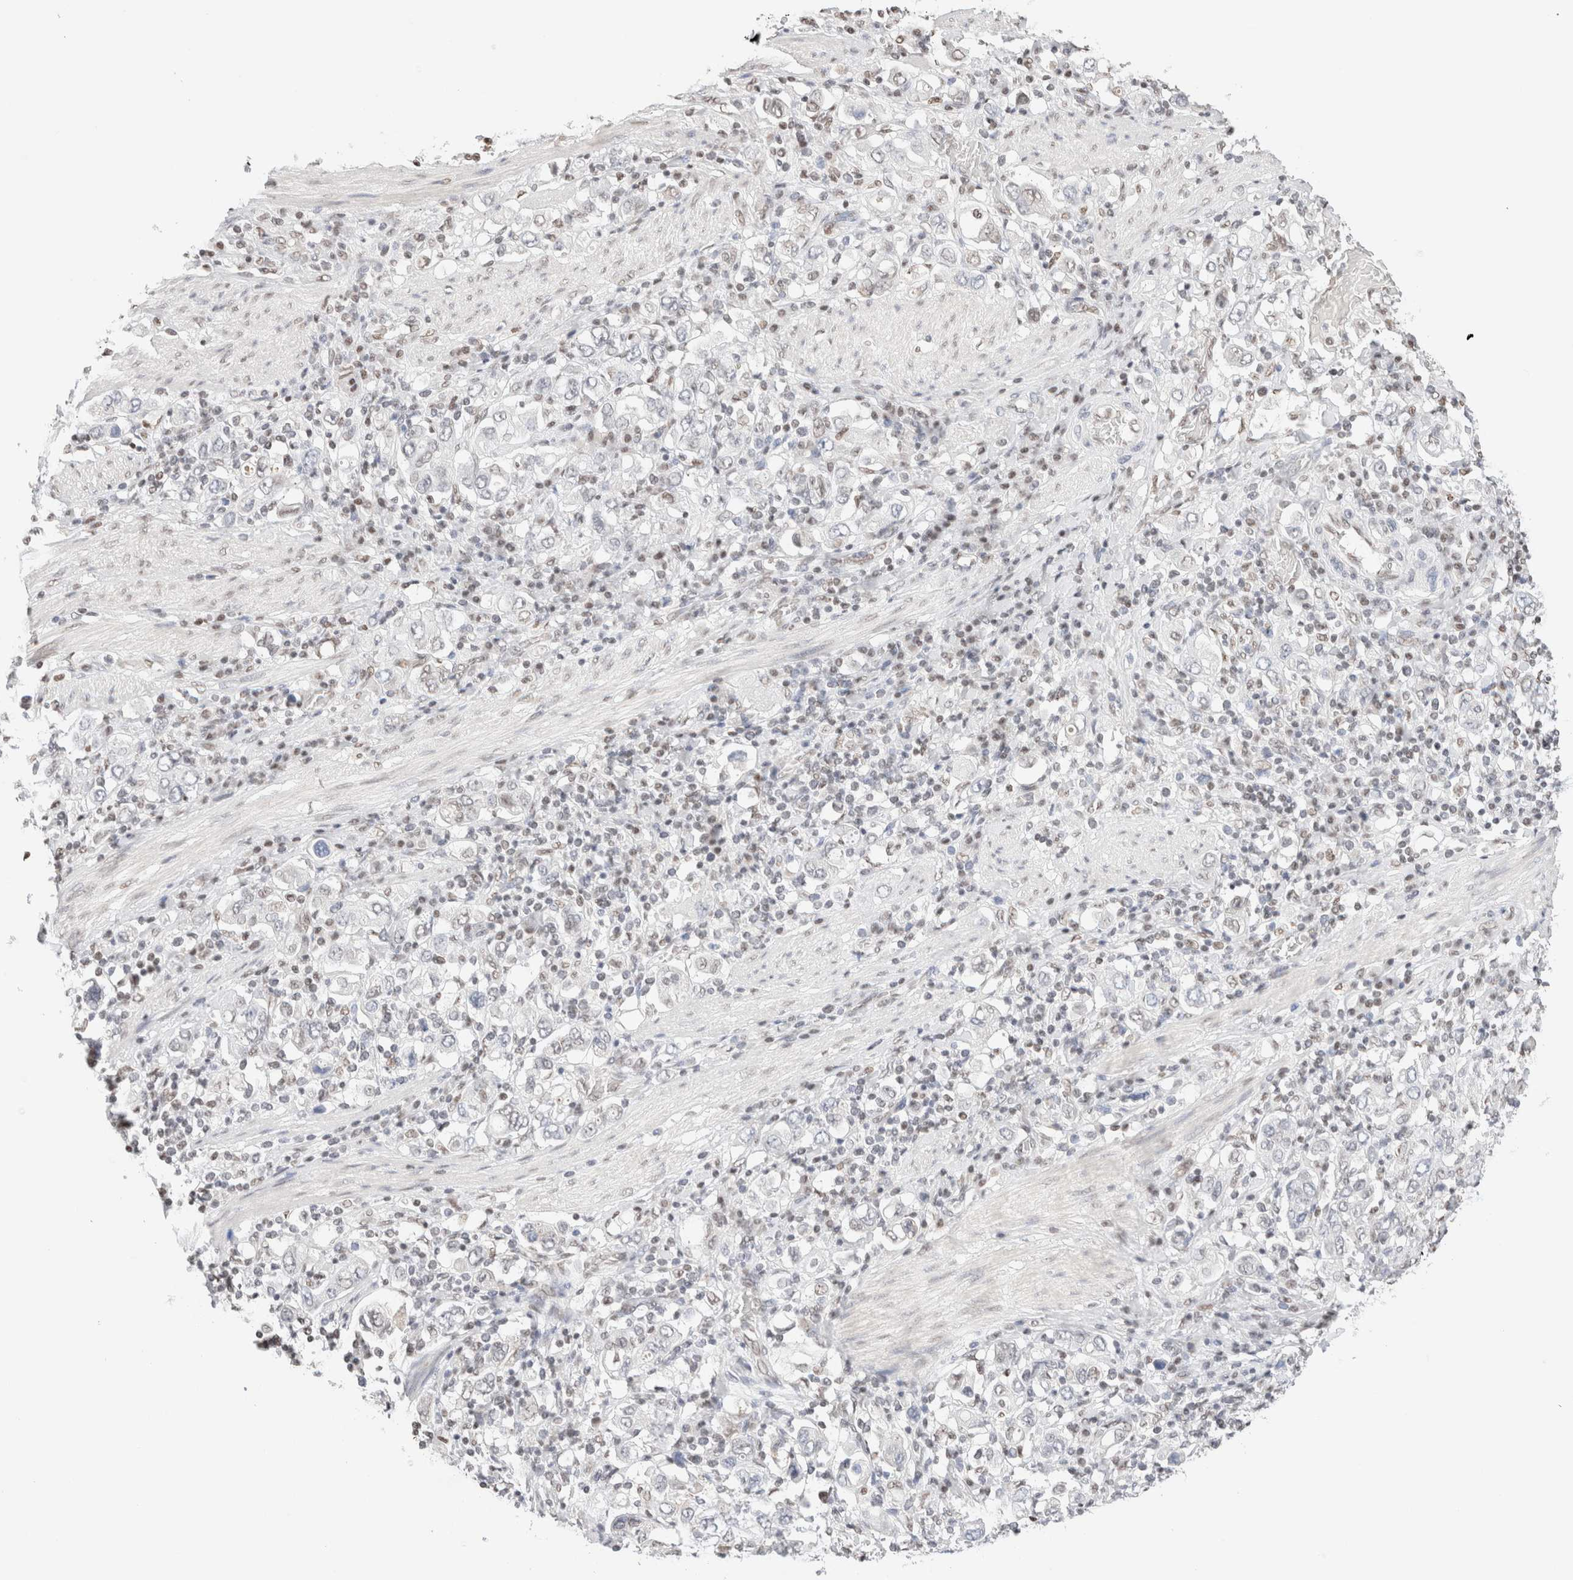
{"staining": {"intensity": "negative", "quantity": "none", "location": "none"}, "tissue": "stomach cancer", "cell_type": "Tumor cells", "image_type": "cancer", "snomed": [{"axis": "morphology", "description": "Adenocarcinoma, NOS"}, {"axis": "topography", "description": "Stomach, upper"}], "caption": "The photomicrograph reveals no staining of tumor cells in adenocarcinoma (stomach).", "gene": "SUPT3H", "patient": {"sex": "male", "age": 62}}